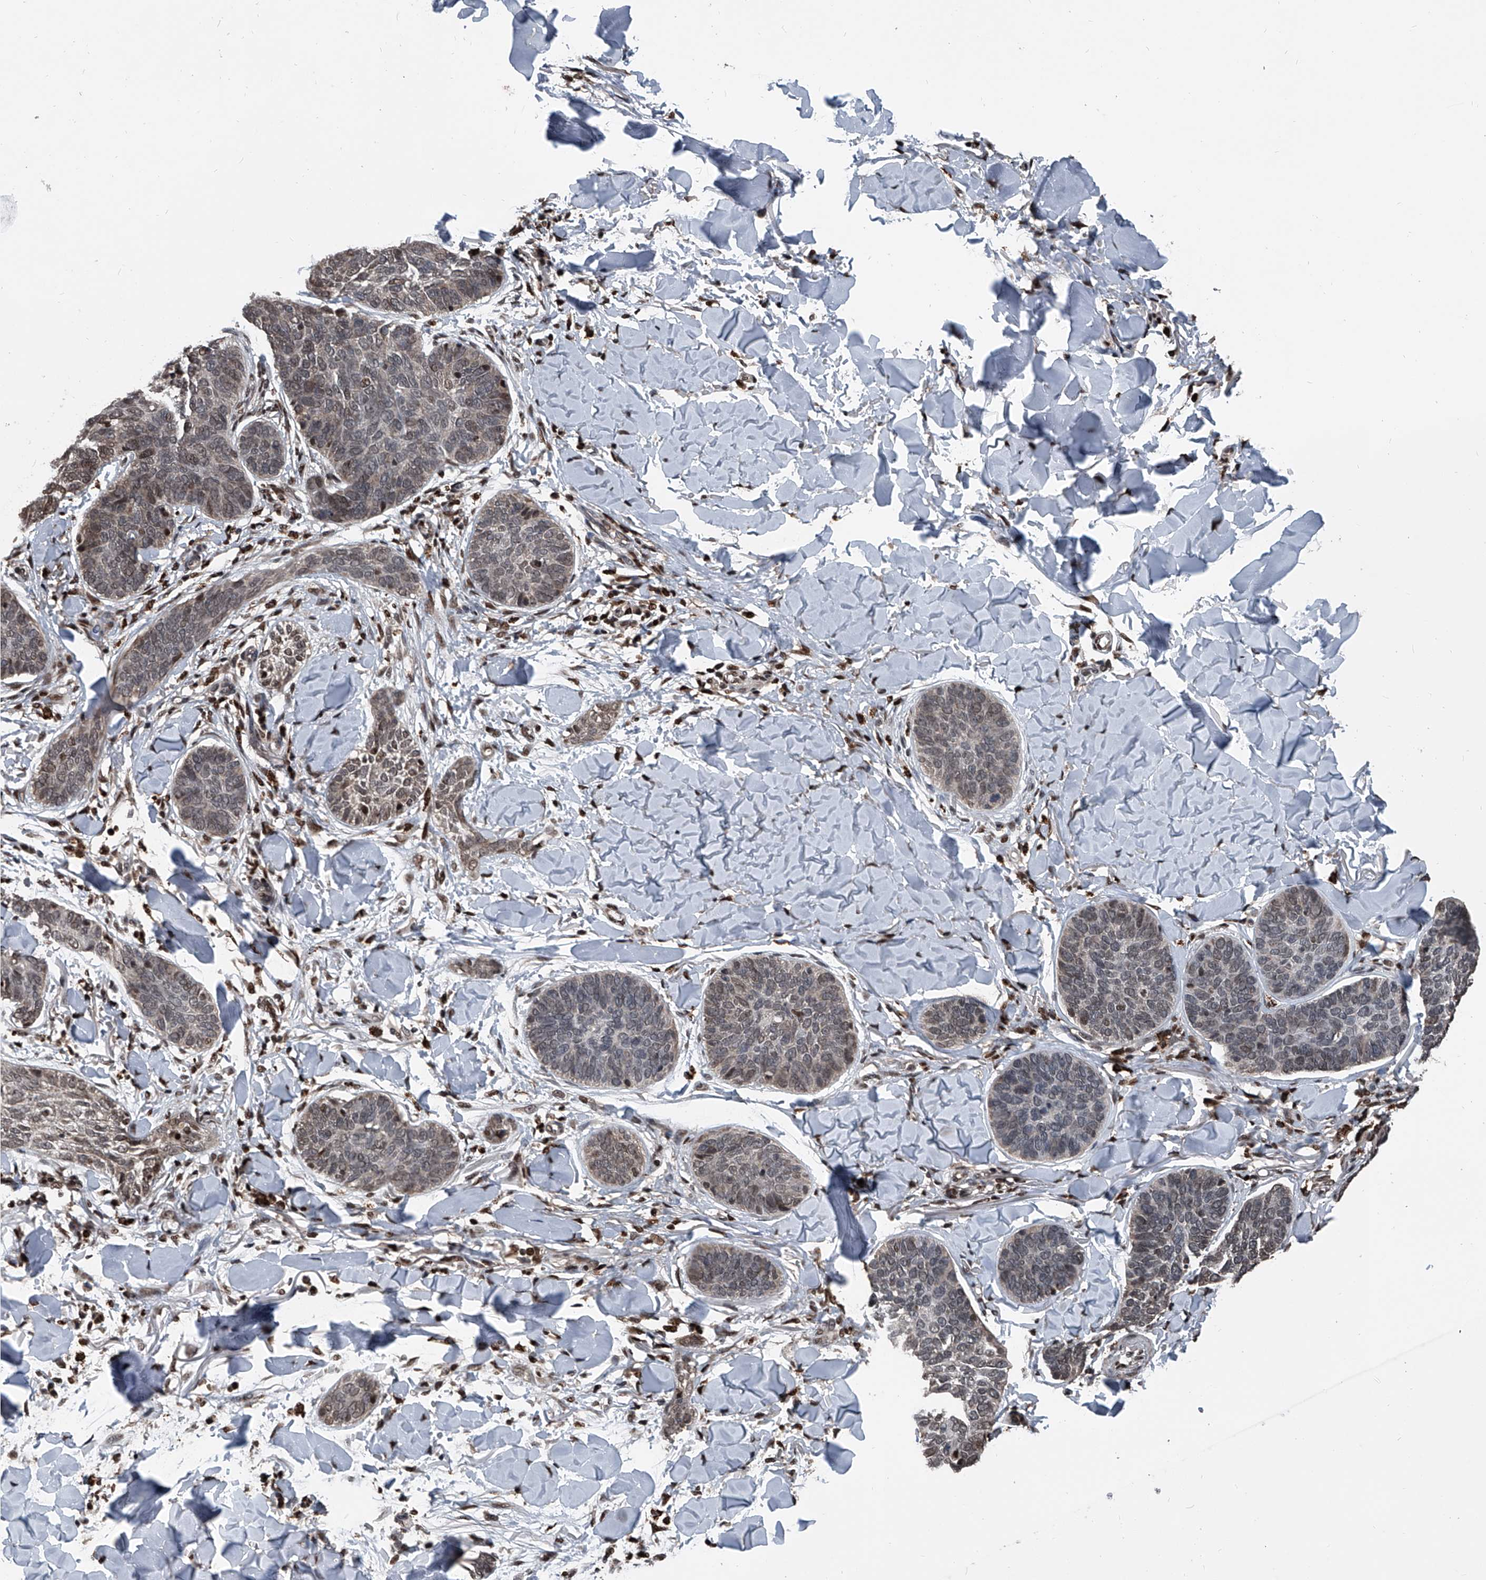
{"staining": {"intensity": "weak", "quantity": "25%-75%", "location": "nuclear"}, "tissue": "skin cancer", "cell_type": "Tumor cells", "image_type": "cancer", "snomed": [{"axis": "morphology", "description": "Basal cell carcinoma"}, {"axis": "topography", "description": "Skin"}], "caption": "A brown stain shows weak nuclear expression of a protein in human basal cell carcinoma (skin) tumor cells.", "gene": "FKBP5", "patient": {"sex": "male", "age": 85}}